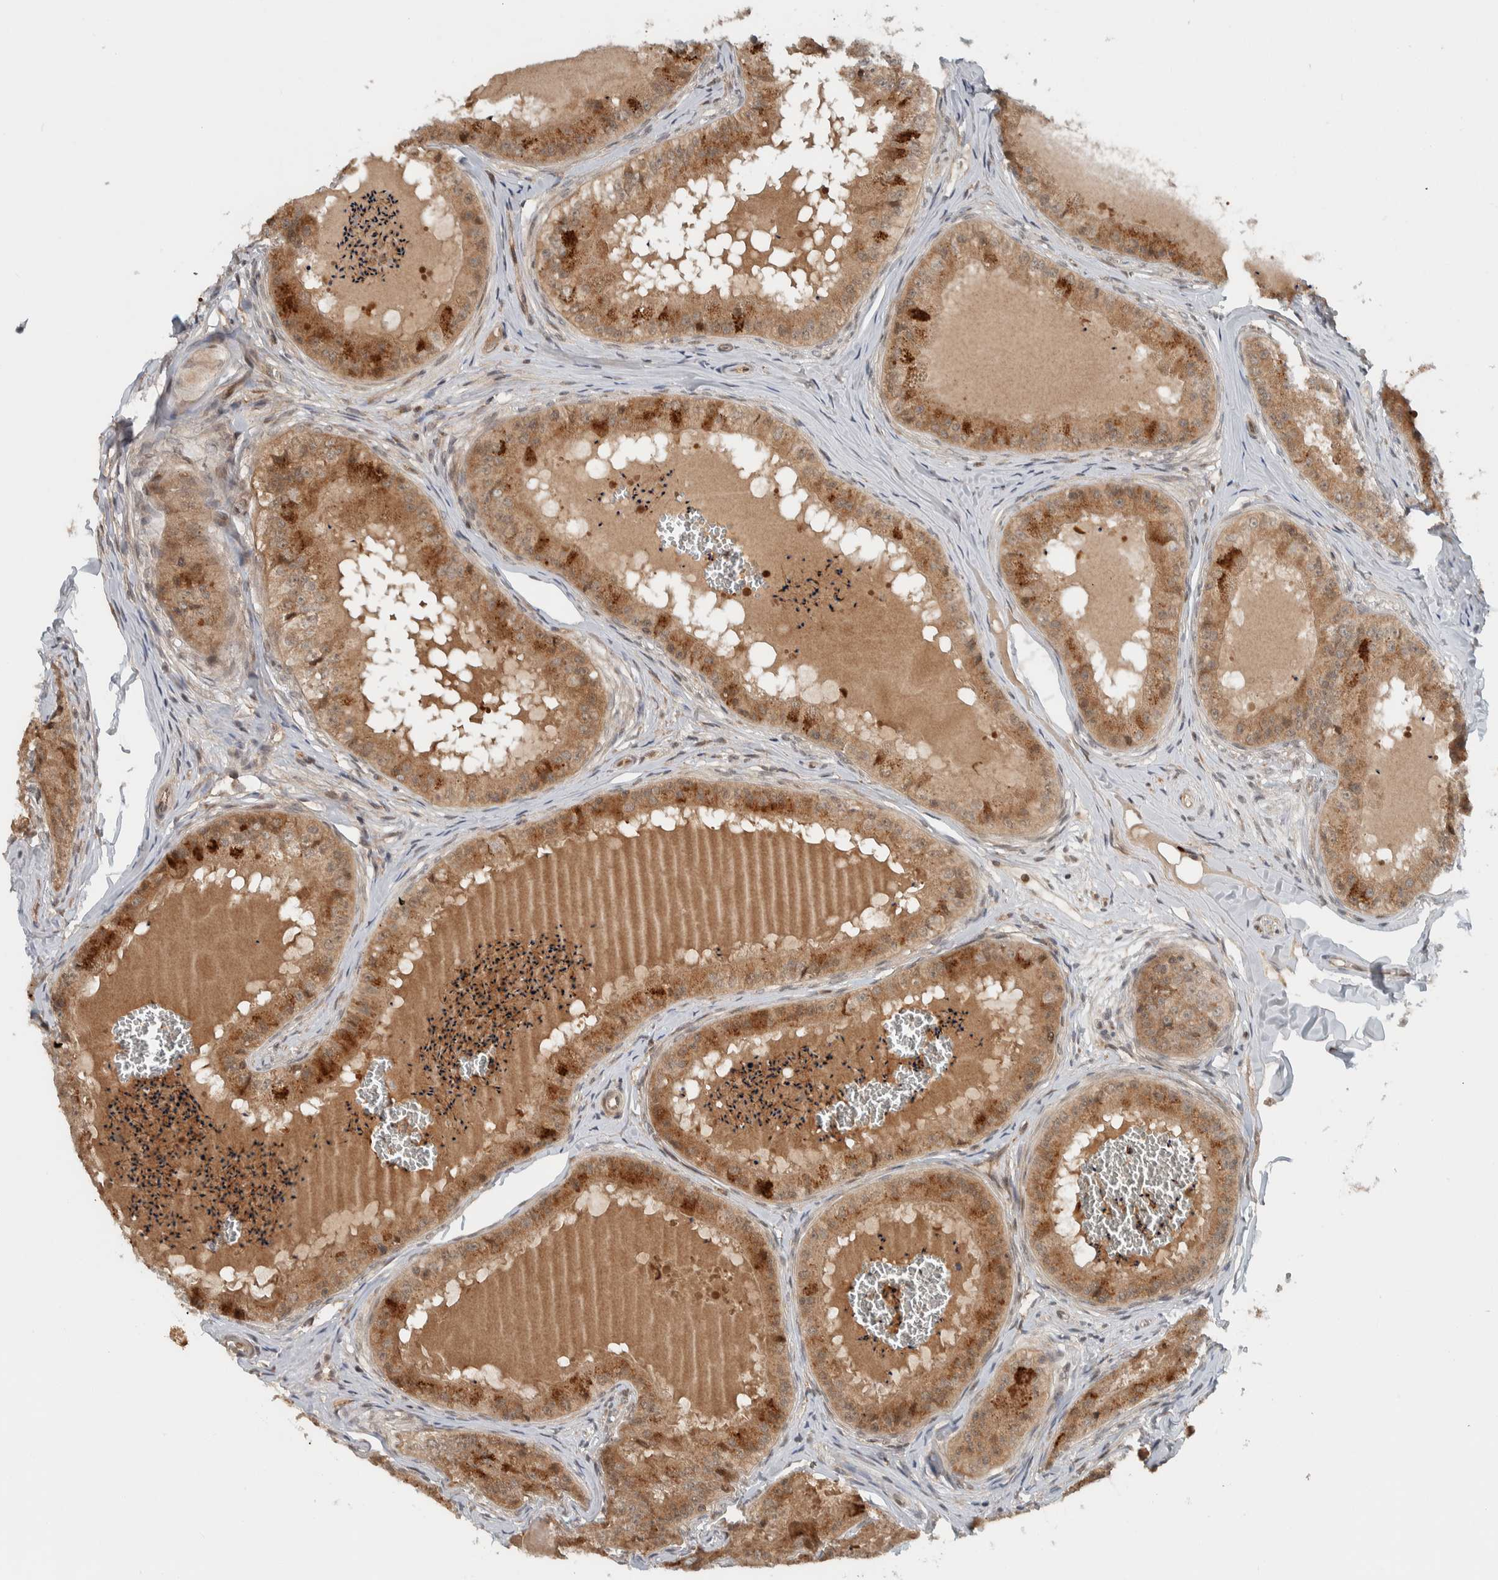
{"staining": {"intensity": "moderate", "quantity": ">75%", "location": "cytoplasmic/membranous"}, "tissue": "epididymis", "cell_type": "Glandular cells", "image_type": "normal", "snomed": [{"axis": "morphology", "description": "Normal tissue, NOS"}, {"axis": "topography", "description": "Epididymis"}], "caption": "IHC image of benign human epididymis stained for a protein (brown), which exhibits medium levels of moderate cytoplasmic/membranous staining in about >75% of glandular cells.", "gene": "KLHL6", "patient": {"sex": "male", "age": 31}}